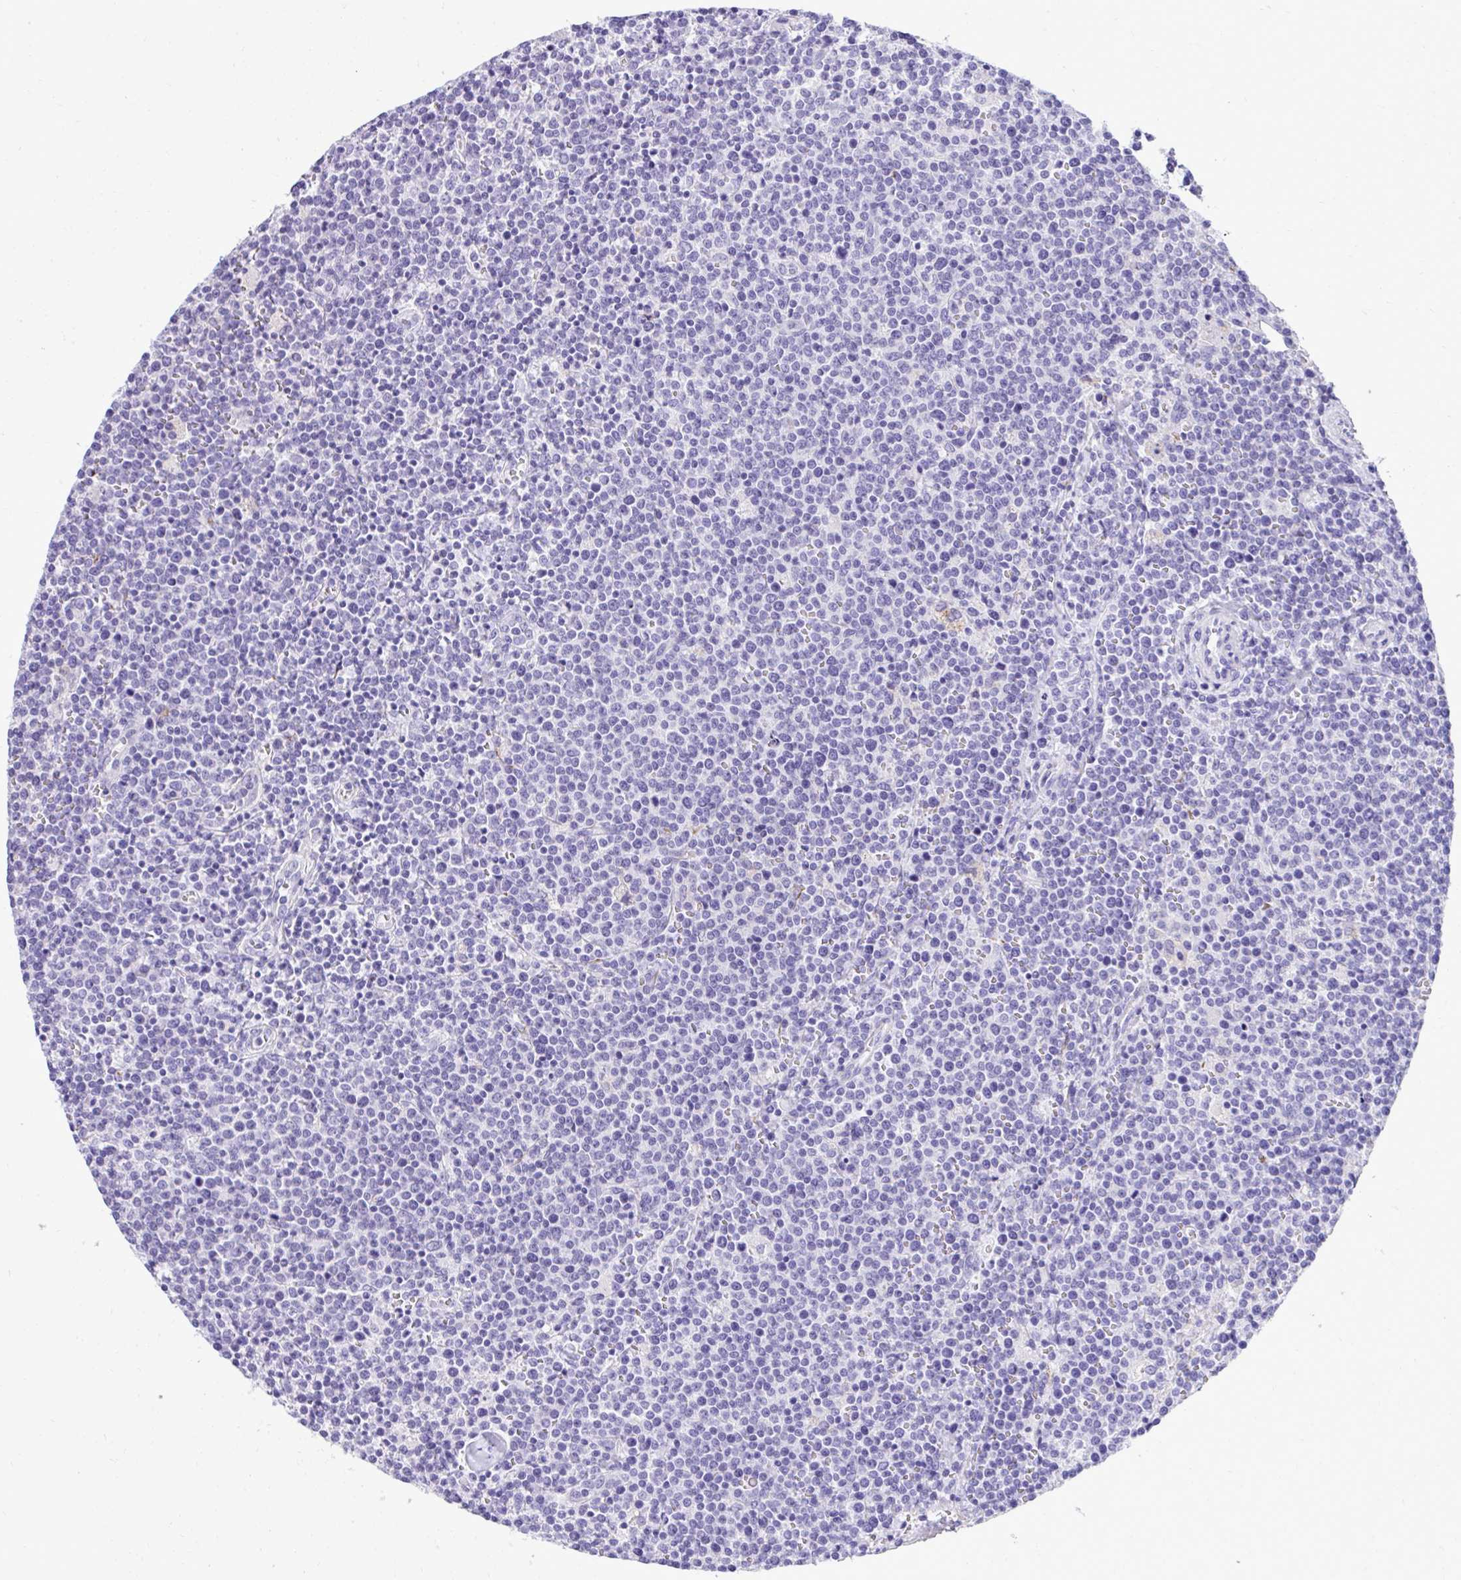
{"staining": {"intensity": "negative", "quantity": "none", "location": "none"}, "tissue": "lymphoma", "cell_type": "Tumor cells", "image_type": "cancer", "snomed": [{"axis": "morphology", "description": "Malignant lymphoma, non-Hodgkin's type, High grade"}, {"axis": "topography", "description": "Lymph node"}], "caption": "Histopathology image shows no significant protein positivity in tumor cells of lymphoma.", "gene": "ST6GALNAC3", "patient": {"sex": "male", "age": 61}}